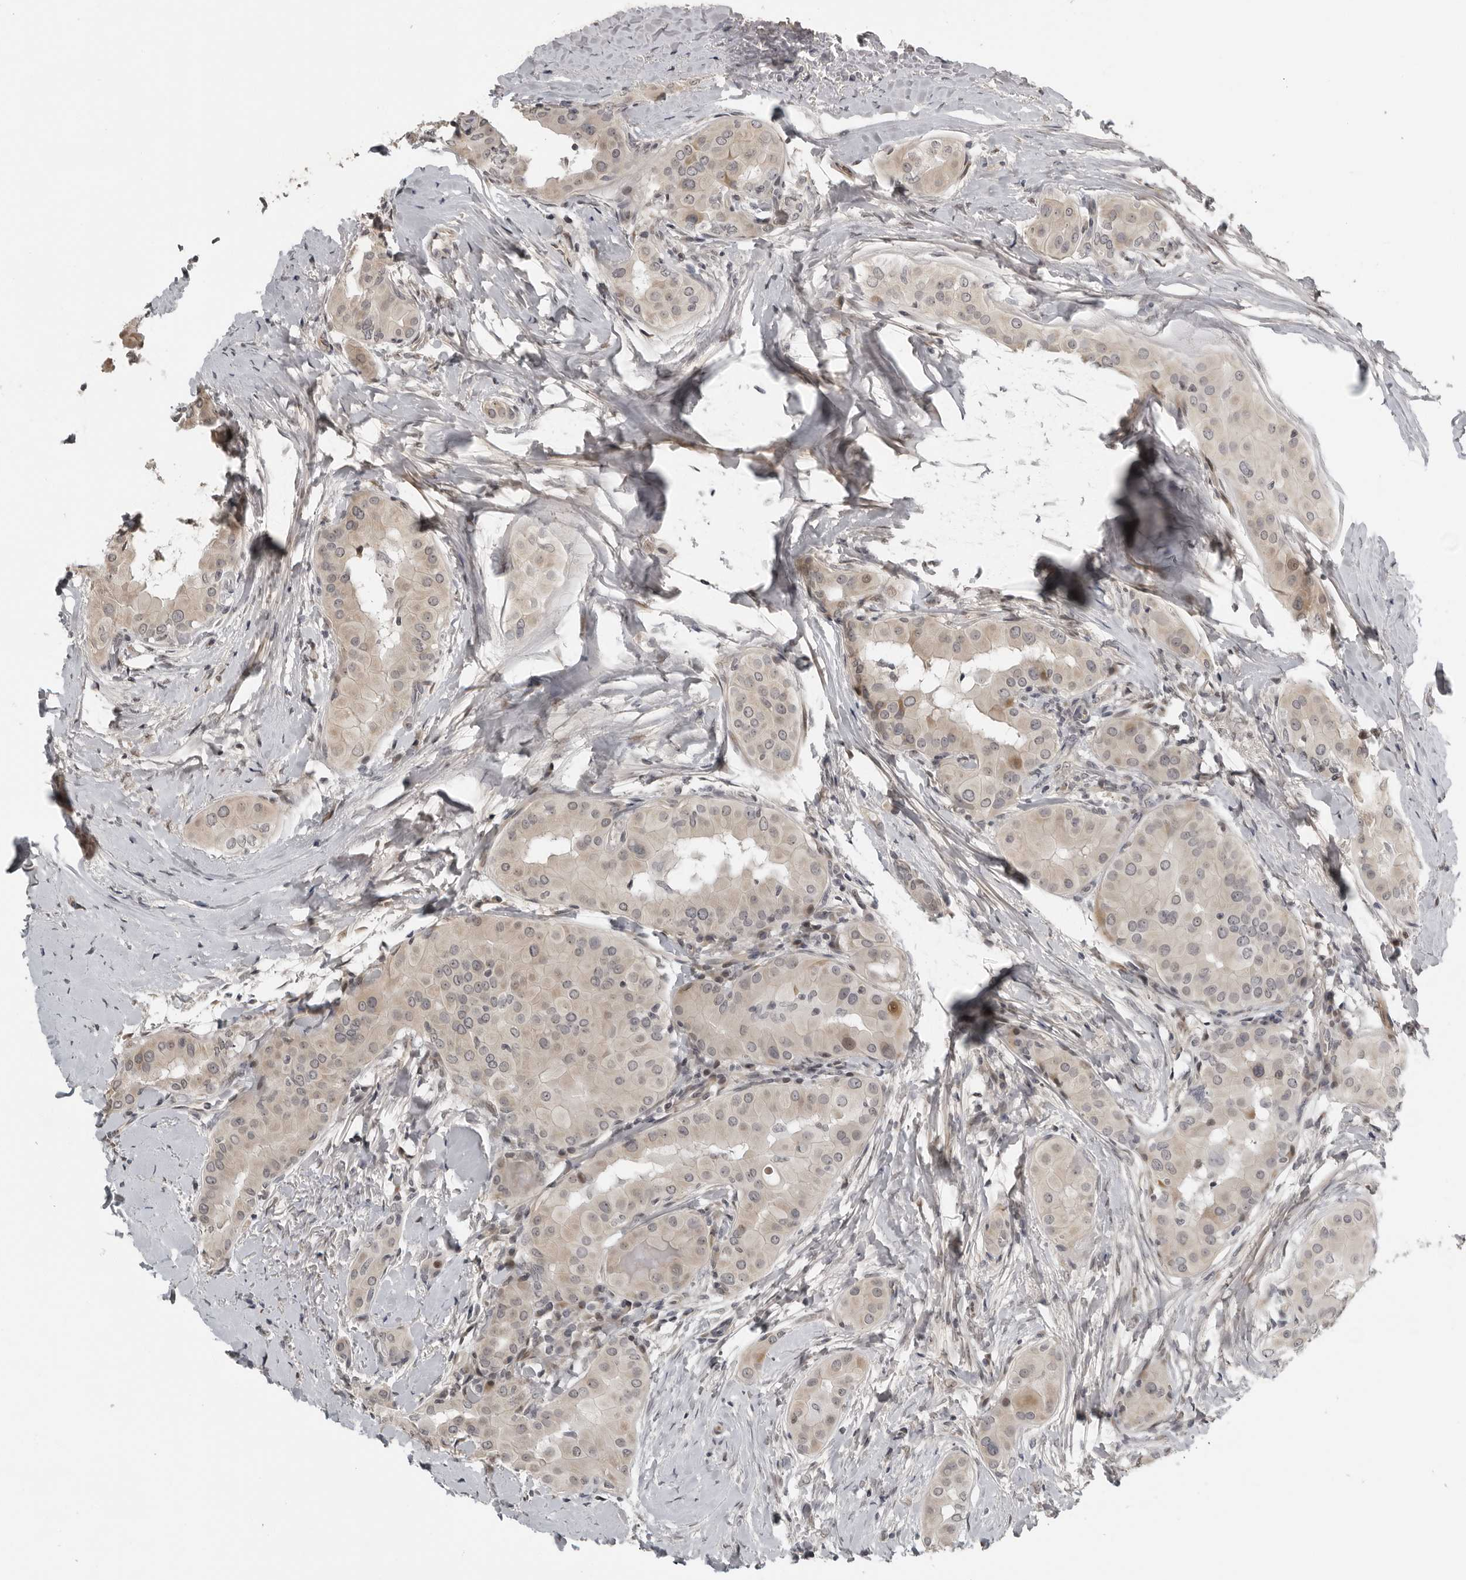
{"staining": {"intensity": "weak", "quantity": "<25%", "location": "cytoplasmic/membranous"}, "tissue": "thyroid cancer", "cell_type": "Tumor cells", "image_type": "cancer", "snomed": [{"axis": "morphology", "description": "Papillary adenocarcinoma, NOS"}, {"axis": "topography", "description": "Thyroid gland"}], "caption": "Thyroid cancer (papillary adenocarcinoma) was stained to show a protein in brown. There is no significant expression in tumor cells.", "gene": "PRRX2", "patient": {"sex": "male", "age": 33}}